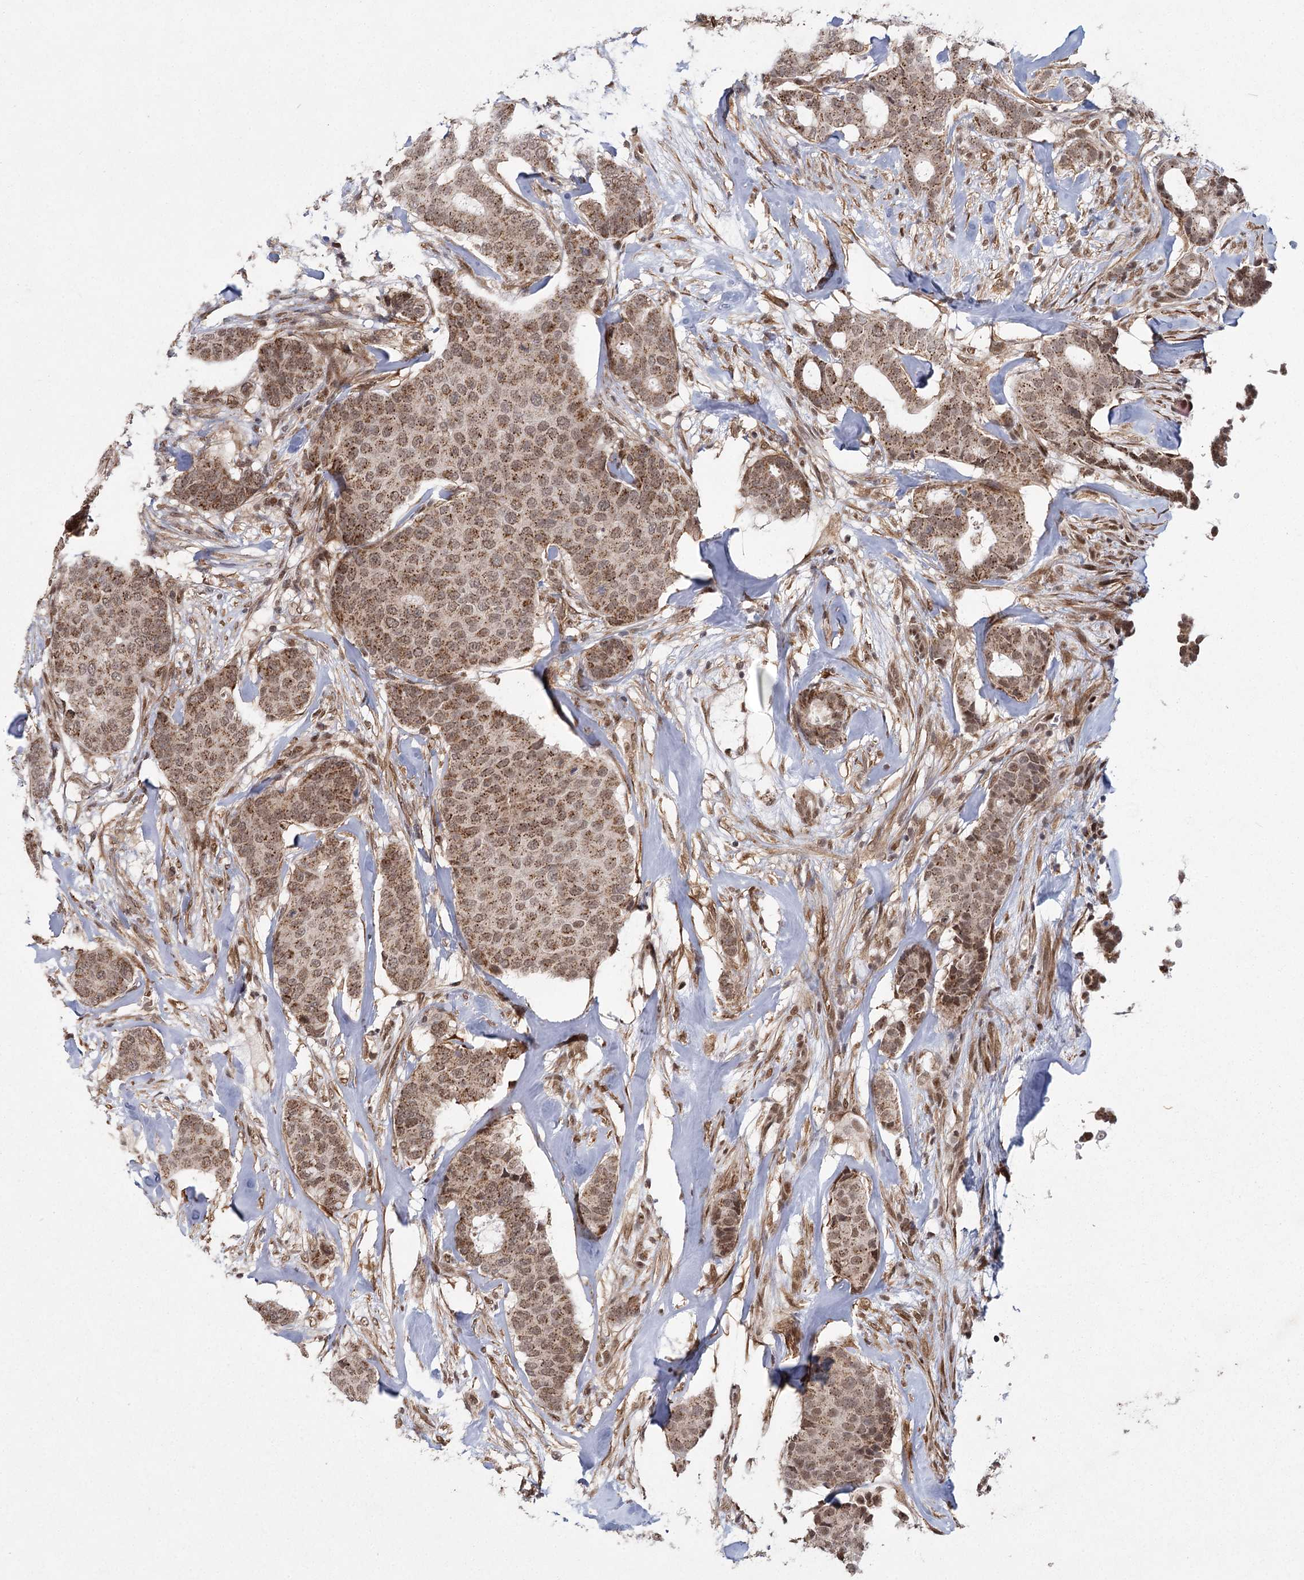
{"staining": {"intensity": "moderate", "quantity": ">75%", "location": "cytoplasmic/membranous,nuclear"}, "tissue": "breast cancer", "cell_type": "Tumor cells", "image_type": "cancer", "snomed": [{"axis": "morphology", "description": "Duct carcinoma"}, {"axis": "topography", "description": "Breast"}], "caption": "Breast cancer (intraductal carcinoma) tissue demonstrates moderate cytoplasmic/membranous and nuclear positivity in about >75% of tumor cells The staining is performed using DAB brown chromogen to label protein expression. The nuclei are counter-stained blue using hematoxylin.", "gene": "ZCCHC24", "patient": {"sex": "female", "age": 75}}